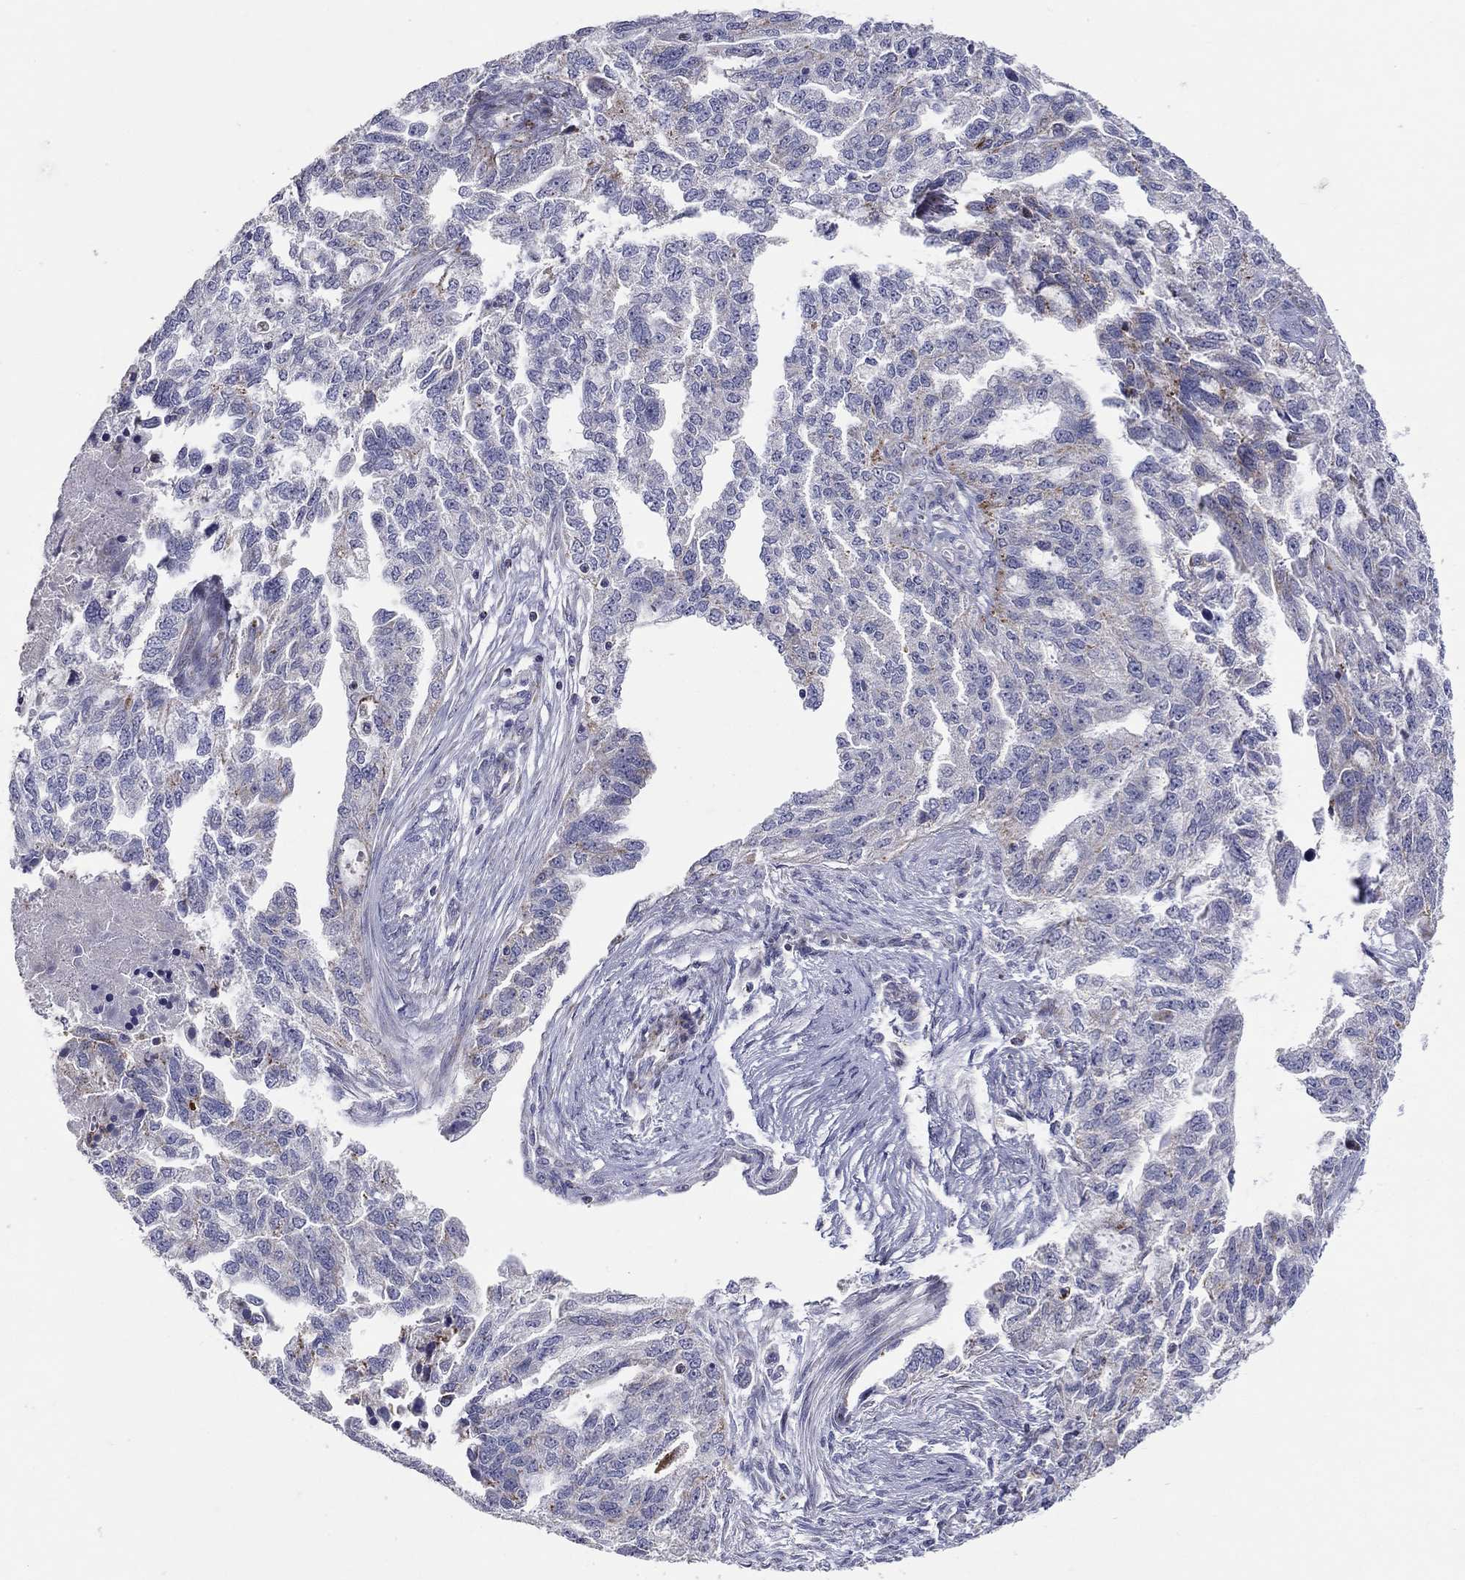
{"staining": {"intensity": "negative", "quantity": "none", "location": "none"}, "tissue": "ovarian cancer", "cell_type": "Tumor cells", "image_type": "cancer", "snomed": [{"axis": "morphology", "description": "Cystadenocarcinoma, serous, NOS"}, {"axis": "topography", "description": "Ovary"}], "caption": "A photomicrograph of human ovarian serous cystadenocarcinoma is negative for staining in tumor cells.", "gene": "HMX2", "patient": {"sex": "female", "age": 51}}